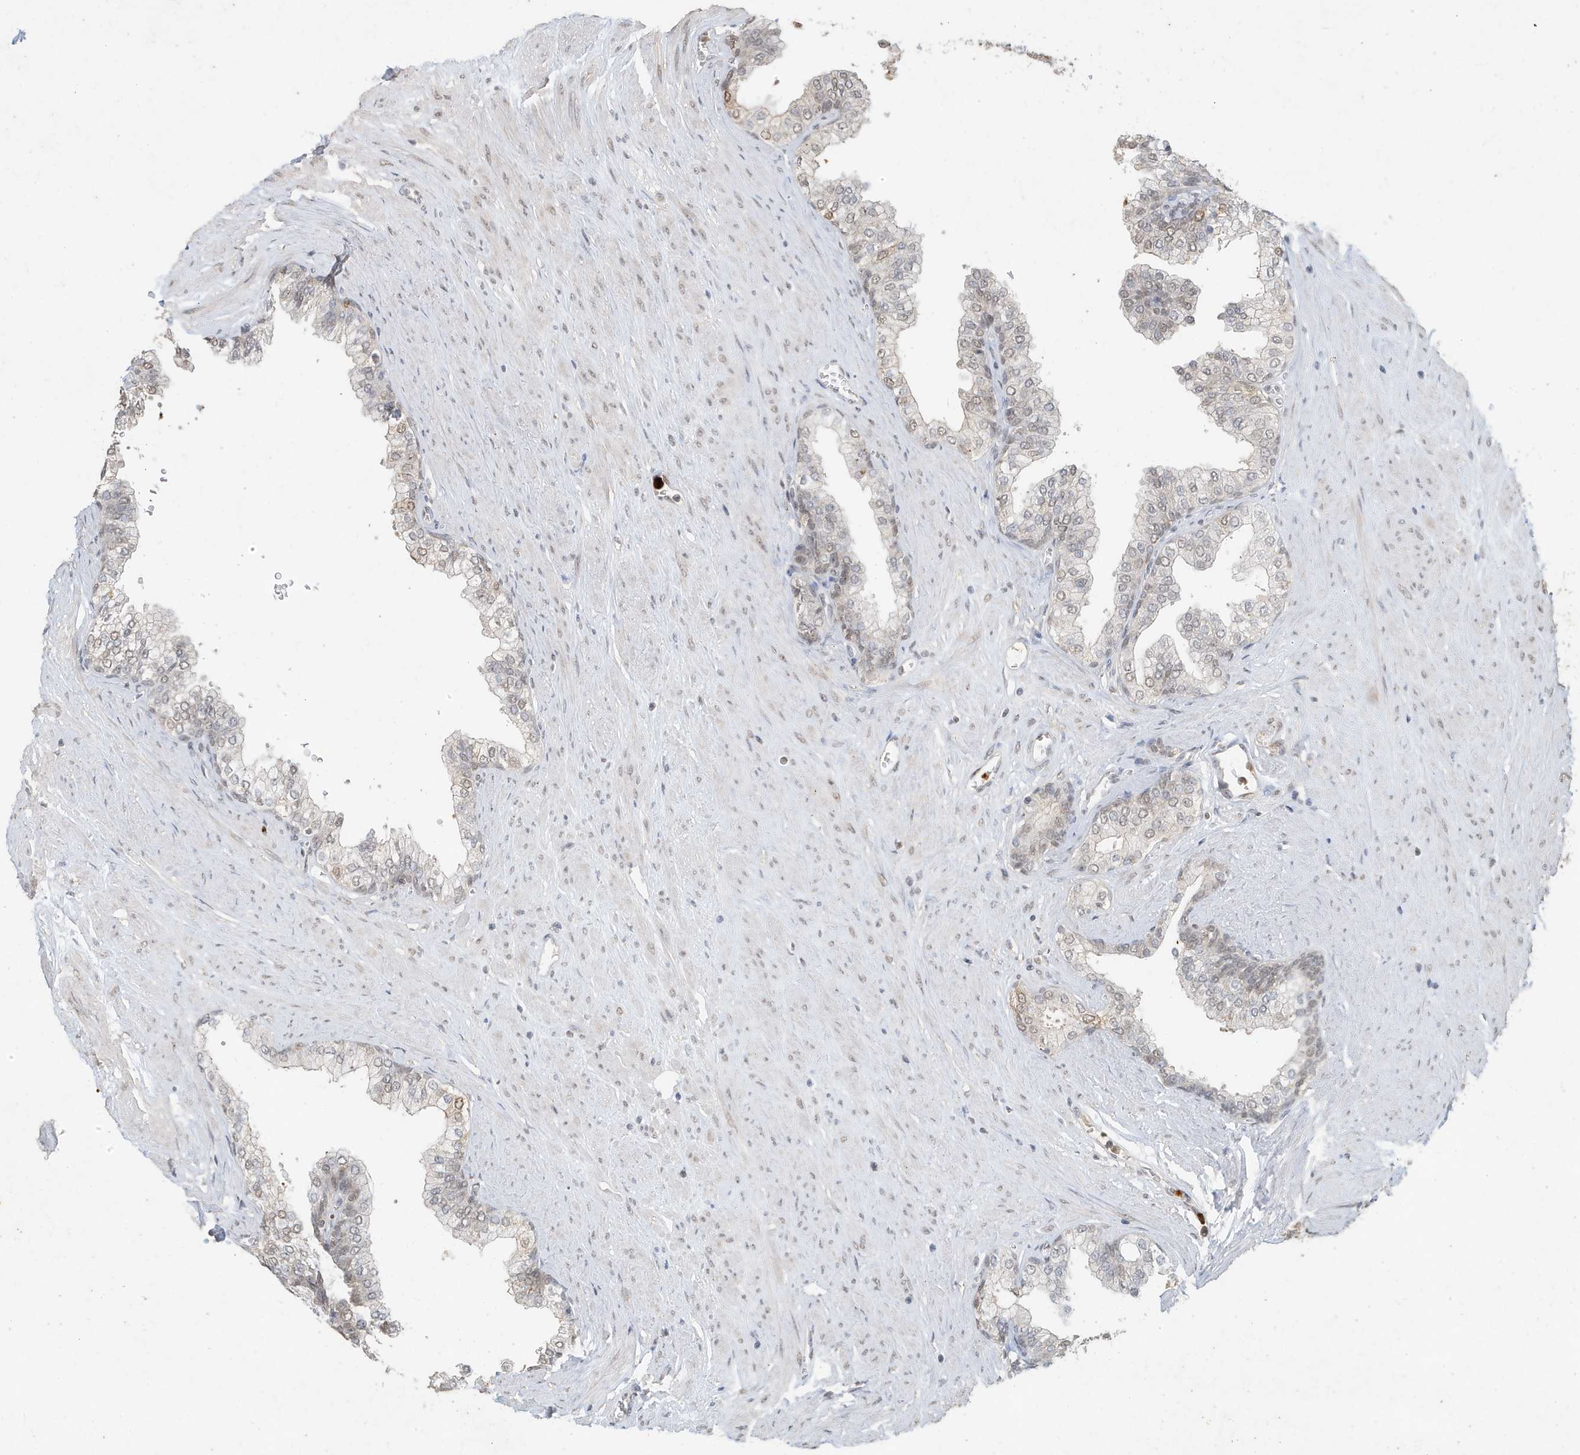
{"staining": {"intensity": "moderate", "quantity": "<25%", "location": "cytoplasmic/membranous,nuclear"}, "tissue": "prostate", "cell_type": "Glandular cells", "image_type": "normal", "snomed": [{"axis": "morphology", "description": "Normal tissue, NOS"}, {"axis": "morphology", "description": "Urothelial carcinoma, Low grade"}, {"axis": "topography", "description": "Urinary bladder"}, {"axis": "topography", "description": "Prostate"}], "caption": "Prostate stained for a protein (brown) exhibits moderate cytoplasmic/membranous,nuclear positive staining in approximately <25% of glandular cells.", "gene": "DEFA1", "patient": {"sex": "male", "age": 60}}